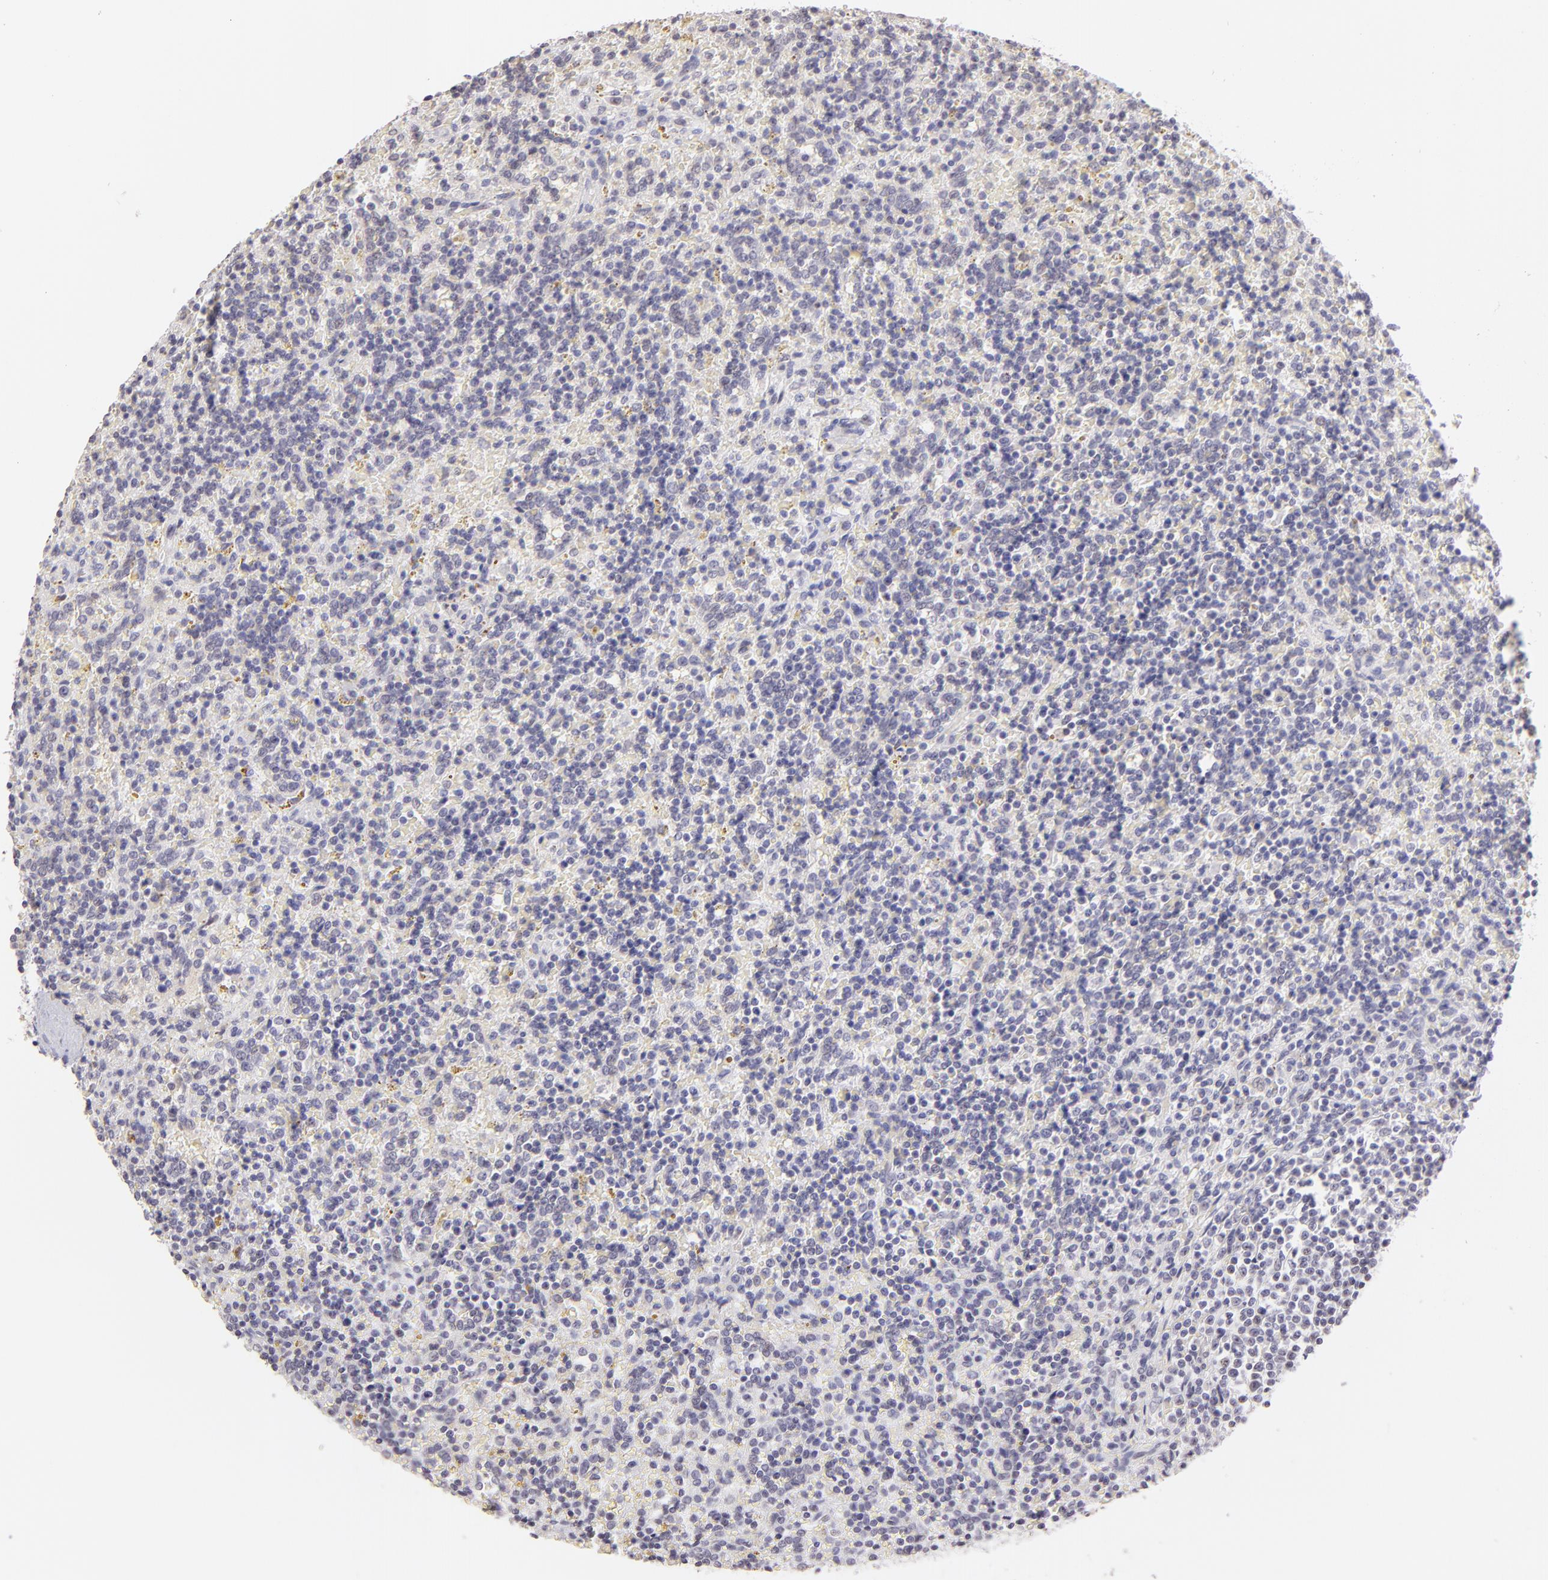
{"staining": {"intensity": "negative", "quantity": "none", "location": "none"}, "tissue": "lymphoma", "cell_type": "Tumor cells", "image_type": "cancer", "snomed": [{"axis": "morphology", "description": "Malignant lymphoma, non-Hodgkin's type, Low grade"}, {"axis": "topography", "description": "Spleen"}], "caption": "This is an immunohistochemistry micrograph of human low-grade malignant lymphoma, non-Hodgkin's type. There is no expression in tumor cells.", "gene": "MAGEA1", "patient": {"sex": "male", "age": 67}}